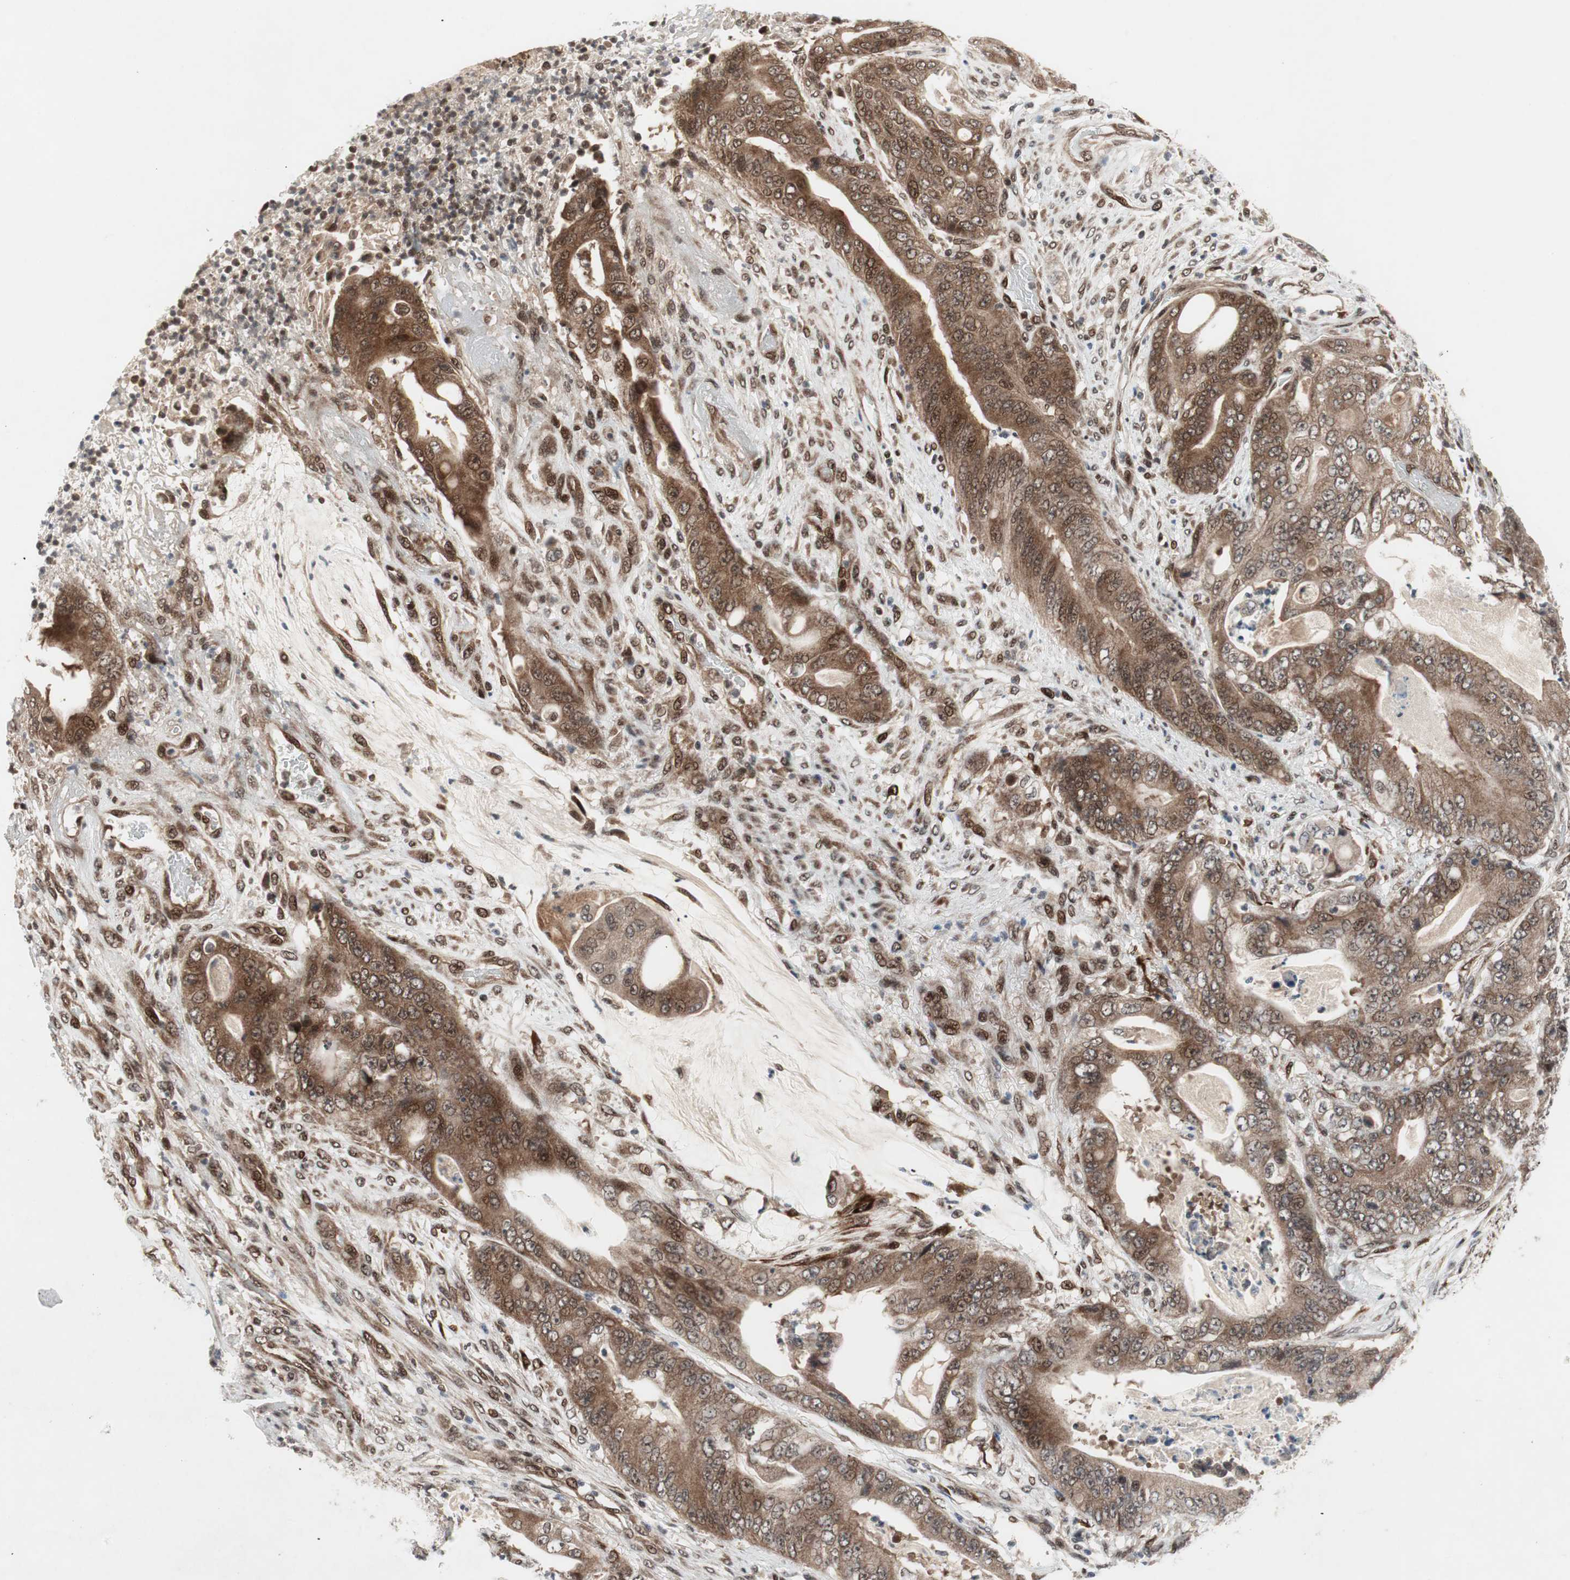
{"staining": {"intensity": "moderate", "quantity": ">75%", "location": "cytoplasmic/membranous,nuclear"}, "tissue": "stomach cancer", "cell_type": "Tumor cells", "image_type": "cancer", "snomed": [{"axis": "morphology", "description": "Adenocarcinoma, NOS"}, {"axis": "topography", "description": "Stomach"}], "caption": "Immunohistochemical staining of human stomach adenocarcinoma demonstrates medium levels of moderate cytoplasmic/membranous and nuclear positivity in approximately >75% of tumor cells.", "gene": "TCF12", "patient": {"sex": "female", "age": 73}}